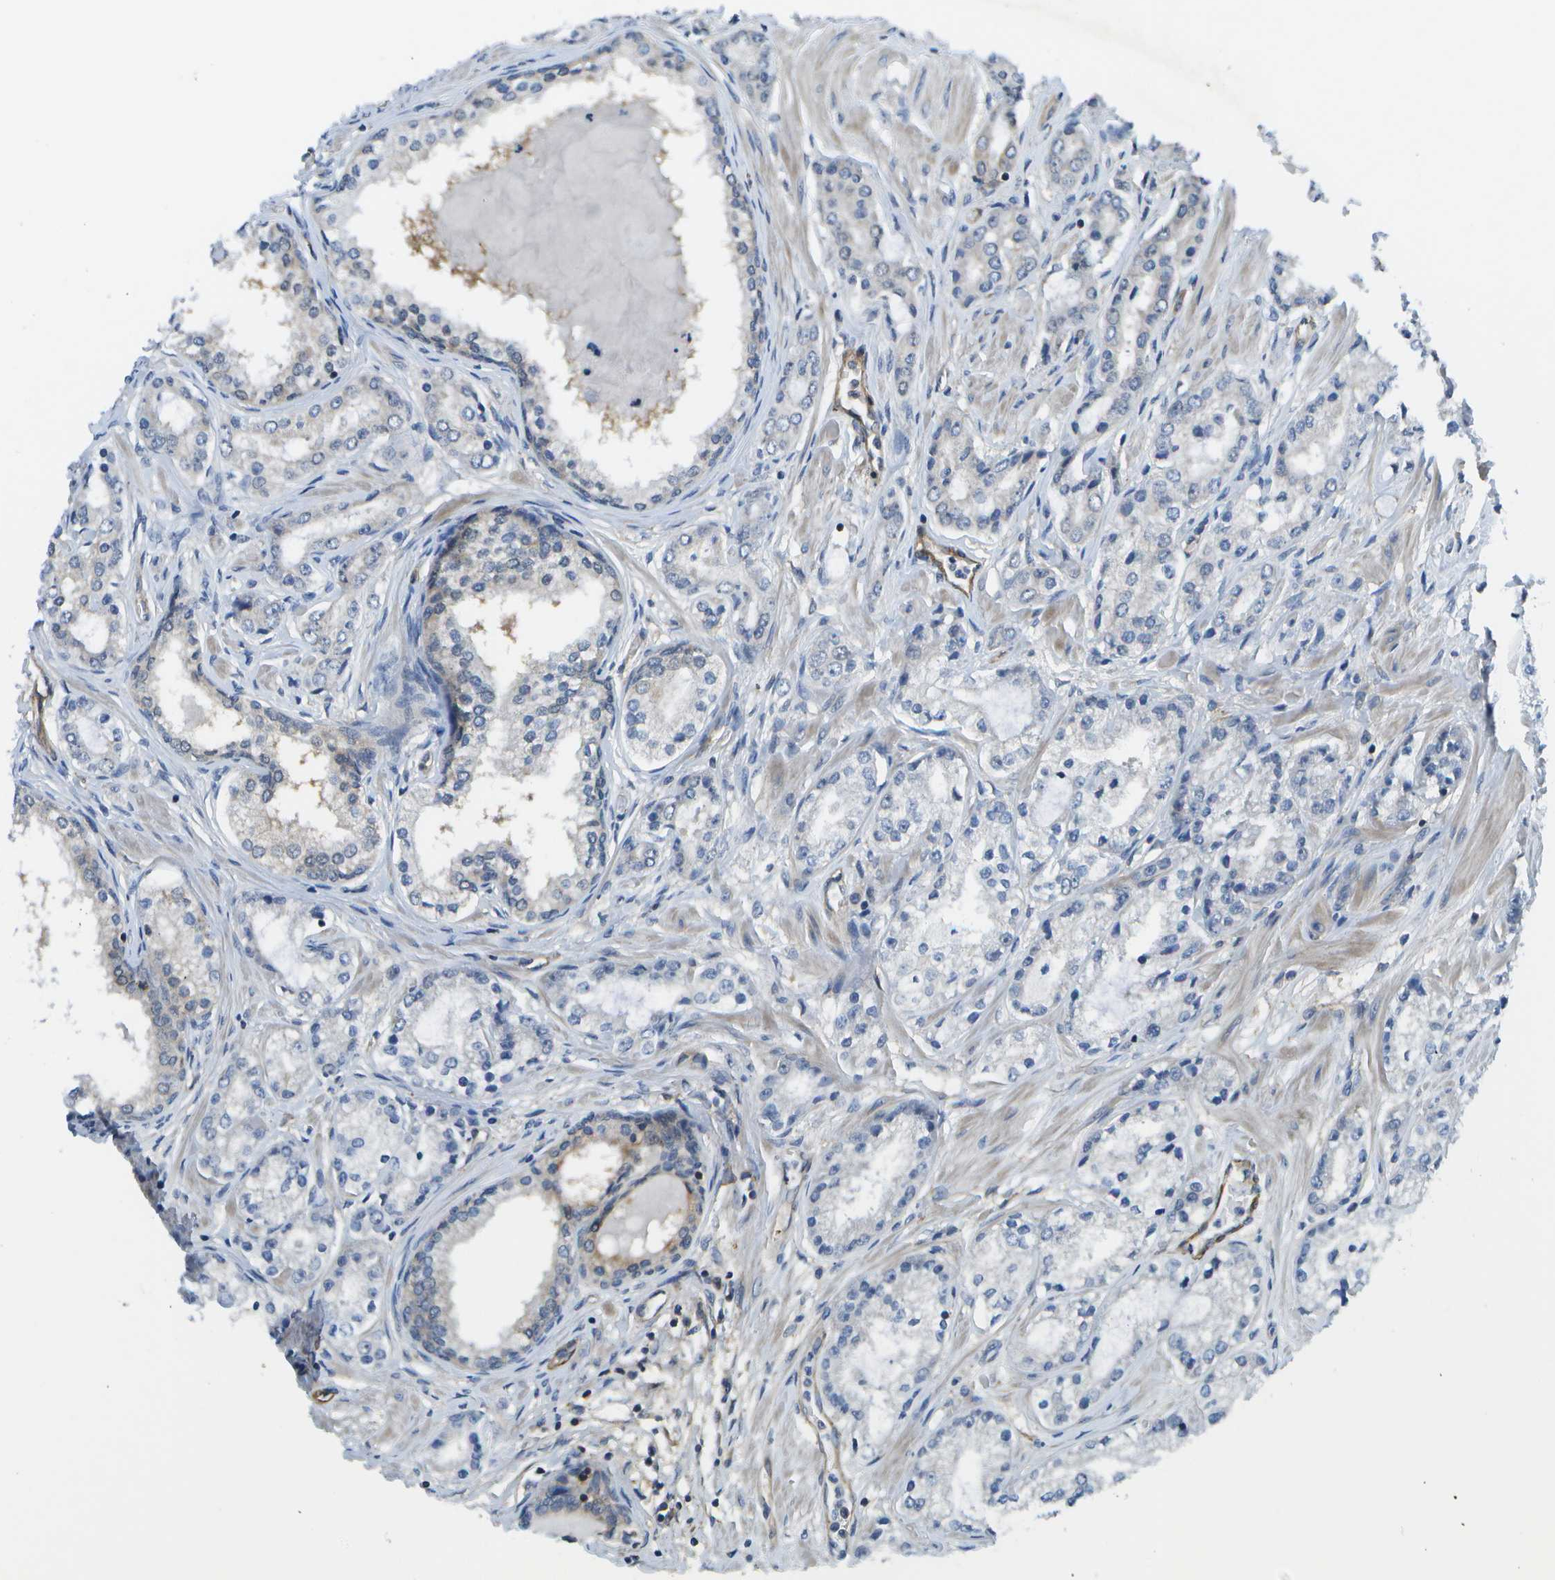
{"staining": {"intensity": "negative", "quantity": "none", "location": "none"}, "tissue": "prostate cancer", "cell_type": "Tumor cells", "image_type": "cancer", "snomed": [{"axis": "morphology", "description": "Adenocarcinoma, Low grade"}, {"axis": "topography", "description": "Prostate"}], "caption": "The photomicrograph reveals no significant expression in tumor cells of prostate adenocarcinoma (low-grade).", "gene": "KIAA0040", "patient": {"sex": "male", "age": 63}}